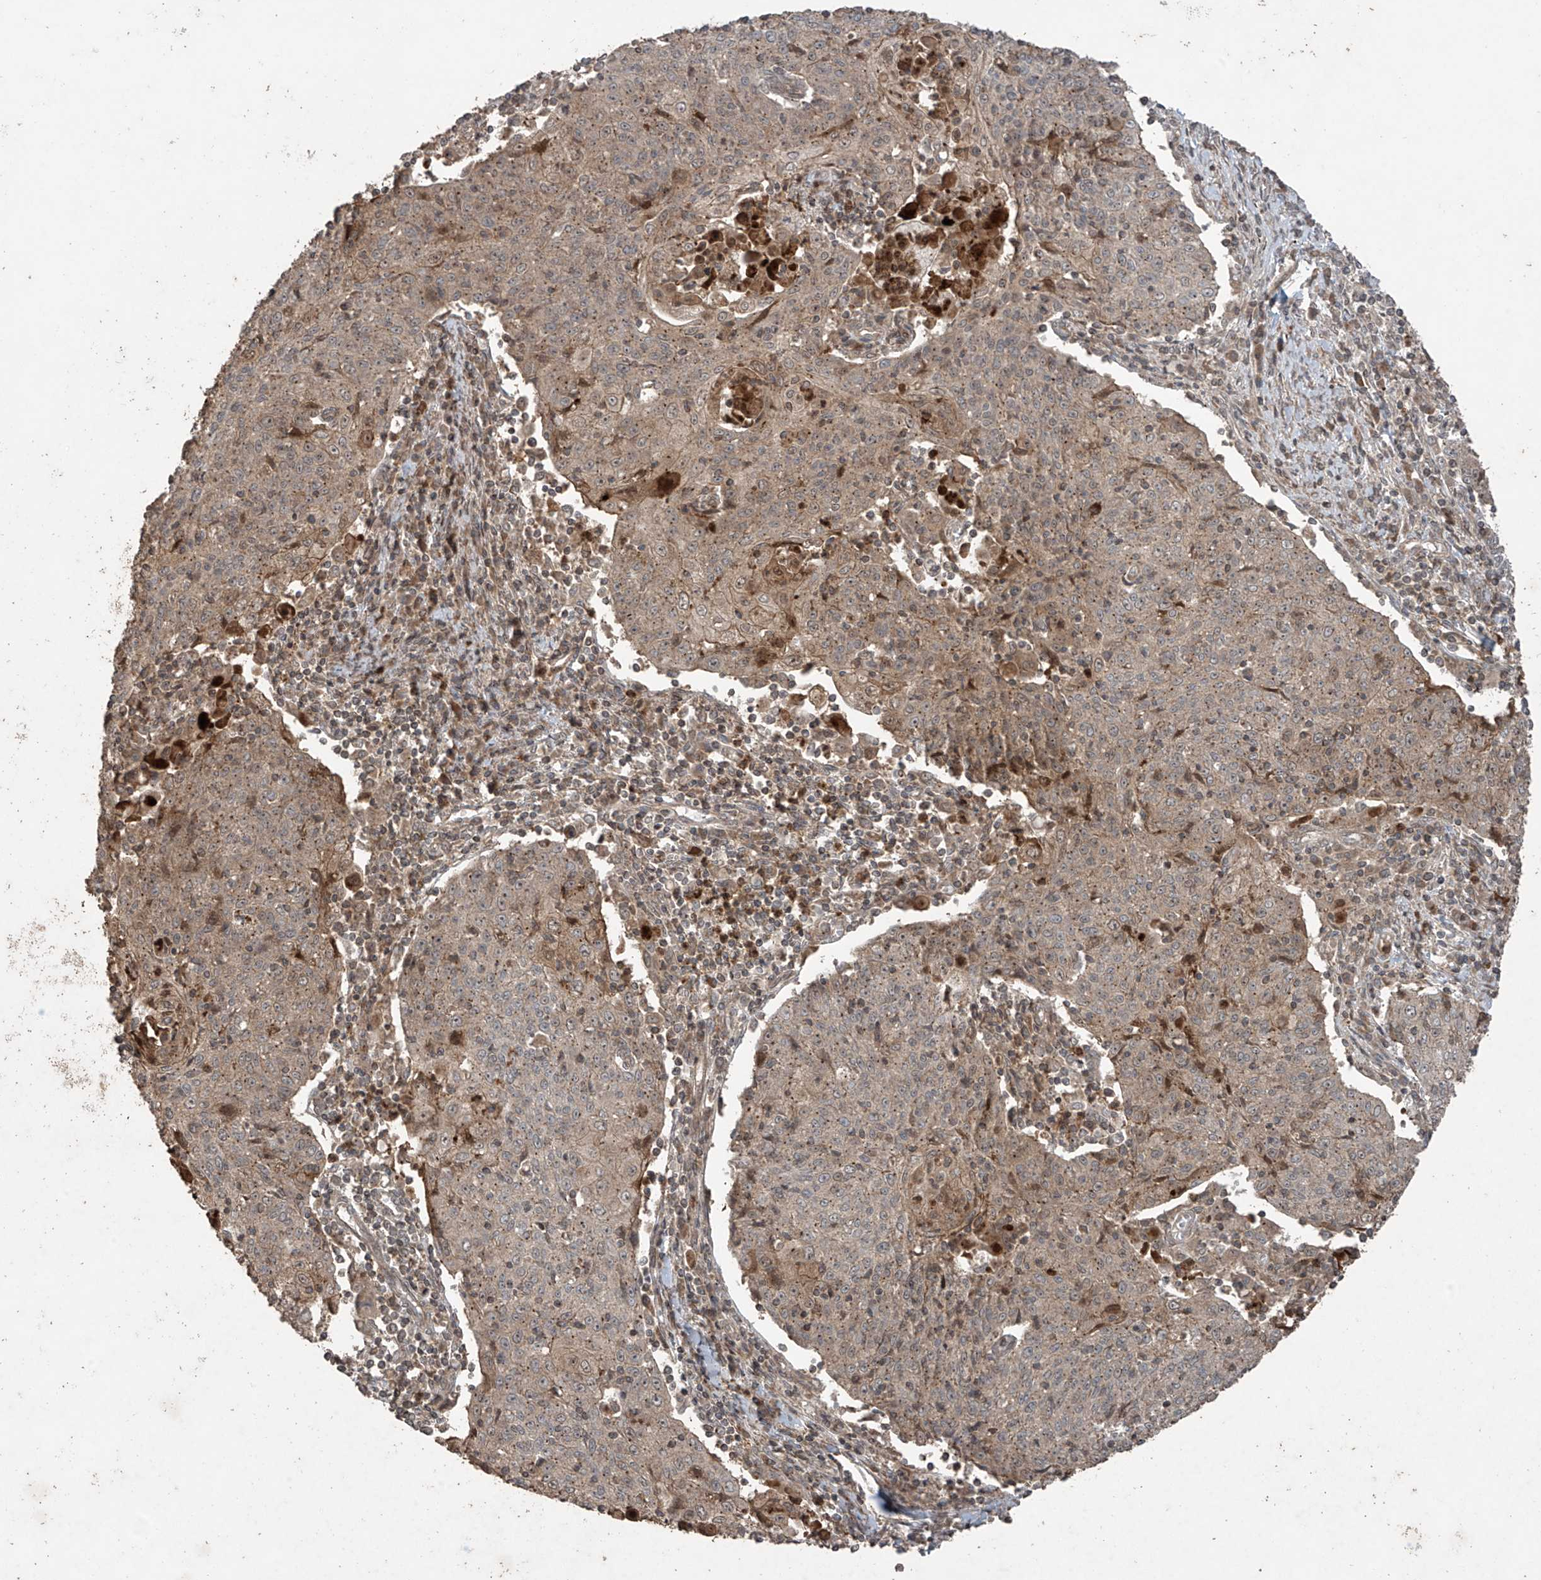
{"staining": {"intensity": "weak", "quantity": "25%-75%", "location": "cytoplasmic/membranous"}, "tissue": "cervical cancer", "cell_type": "Tumor cells", "image_type": "cancer", "snomed": [{"axis": "morphology", "description": "Squamous cell carcinoma, NOS"}, {"axis": "topography", "description": "Cervix"}], "caption": "Cervical cancer (squamous cell carcinoma) stained with DAB (3,3'-diaminobenzidine) IHC displays low levels of weak cytoplasmic/membranous expression in approximately 25%-75% of tumor cells. (DAB (3,3'-diaminobenzidine) IHC with brightfield microscopy, high magnification).", "gene": "PGPEP1", "patient": {"sex": "female", "age": 48}}